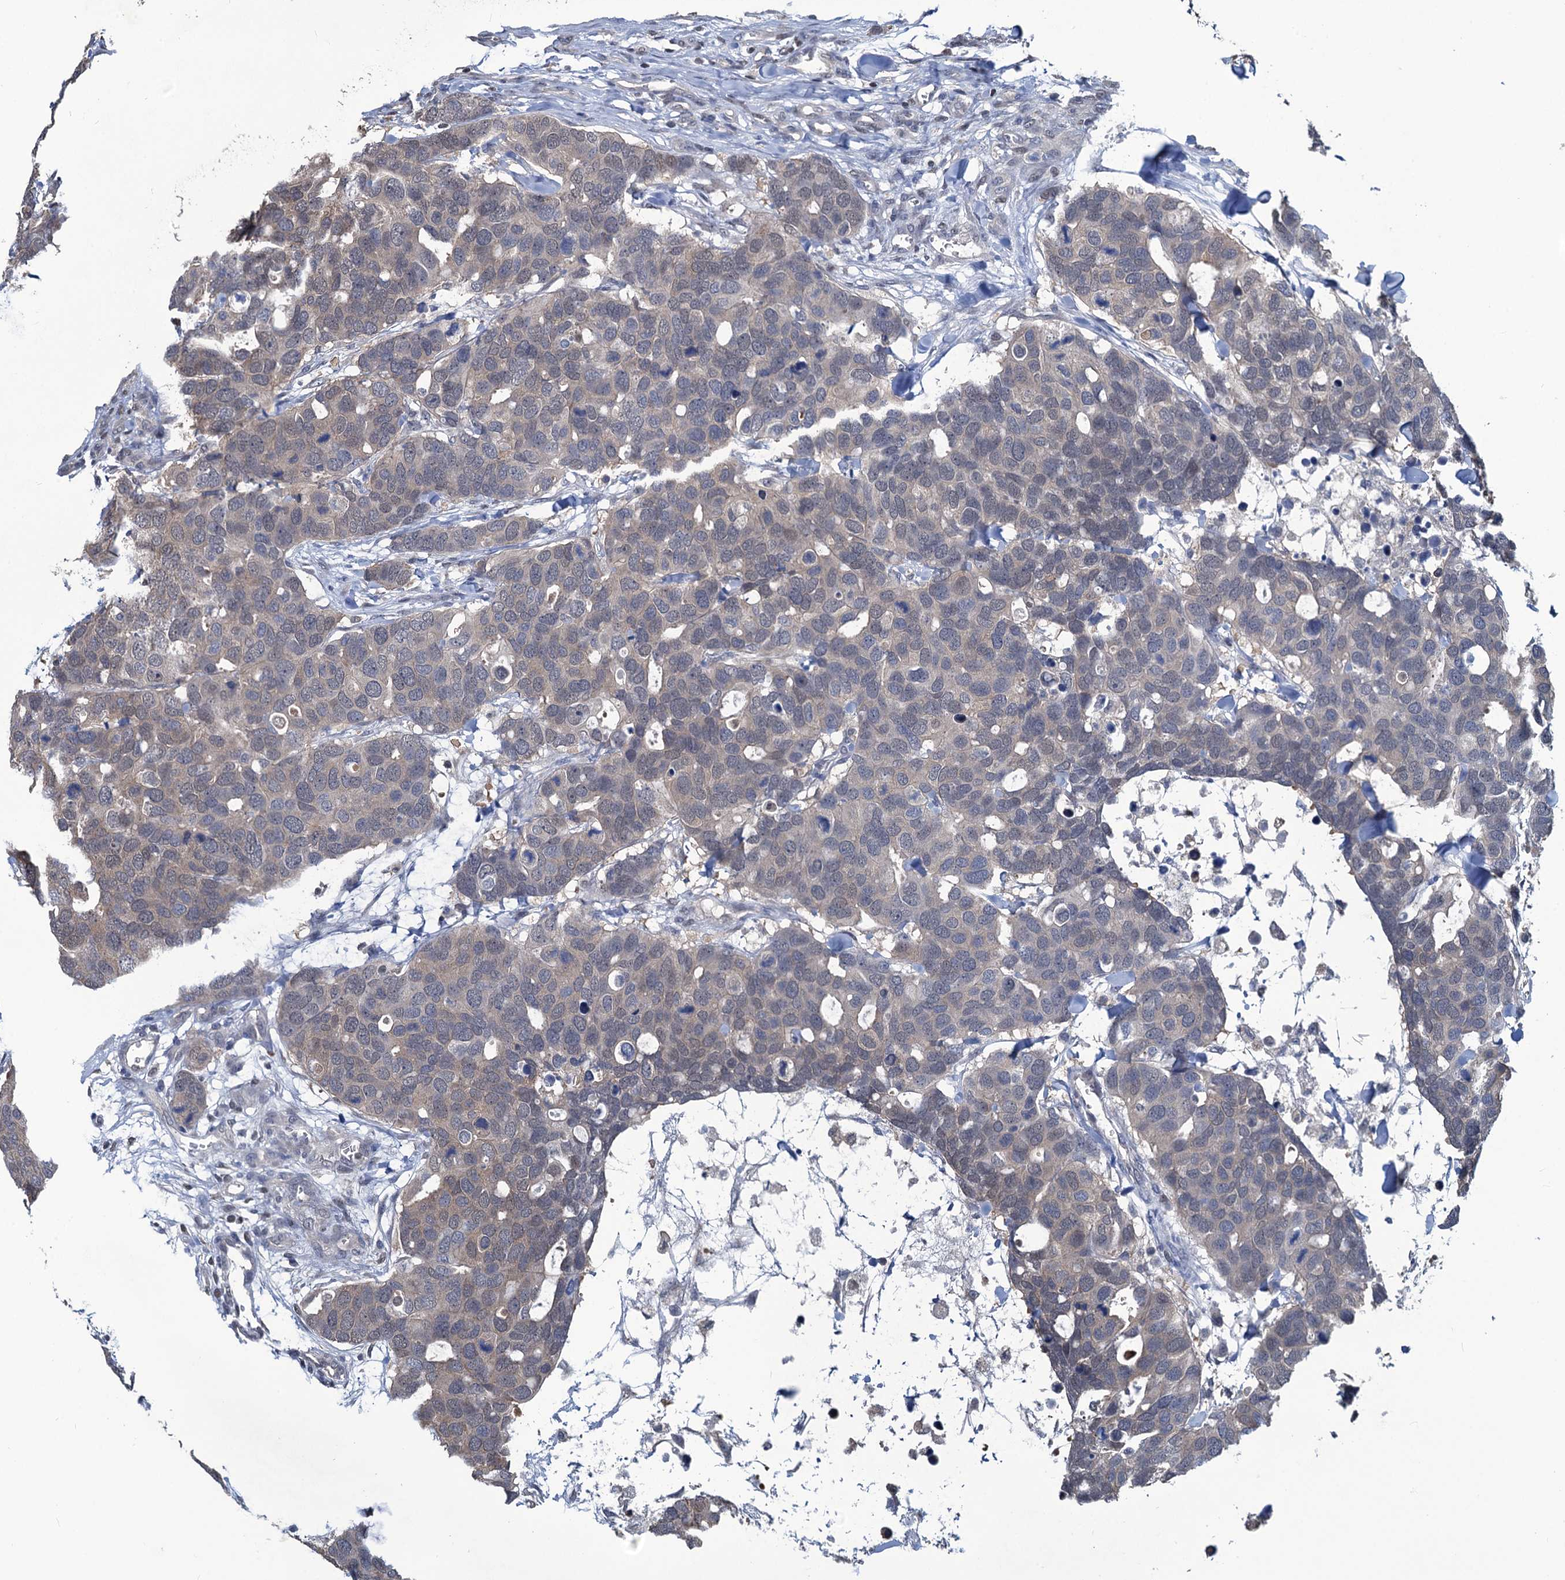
{"staining": {"intensity": "weak", "quantity": "<25%", "location": "cytoplasmic/membranous"}, "tissue": "breast cancer", "cell_type": "Tumor cells", "image_type": "cancer", "snomed": [{"axis": "morphology", "description": "Duct carcinoma"}, {"axis": "topography", "description": "Breast"}], "caption": "A photomicrograph of invasive ductal carcinoma (breast) stained for a protein demonstrates no brown staining in tumor cells.", "gene": "RTKN2", "patient": {"sex": "female", "age": 83}}